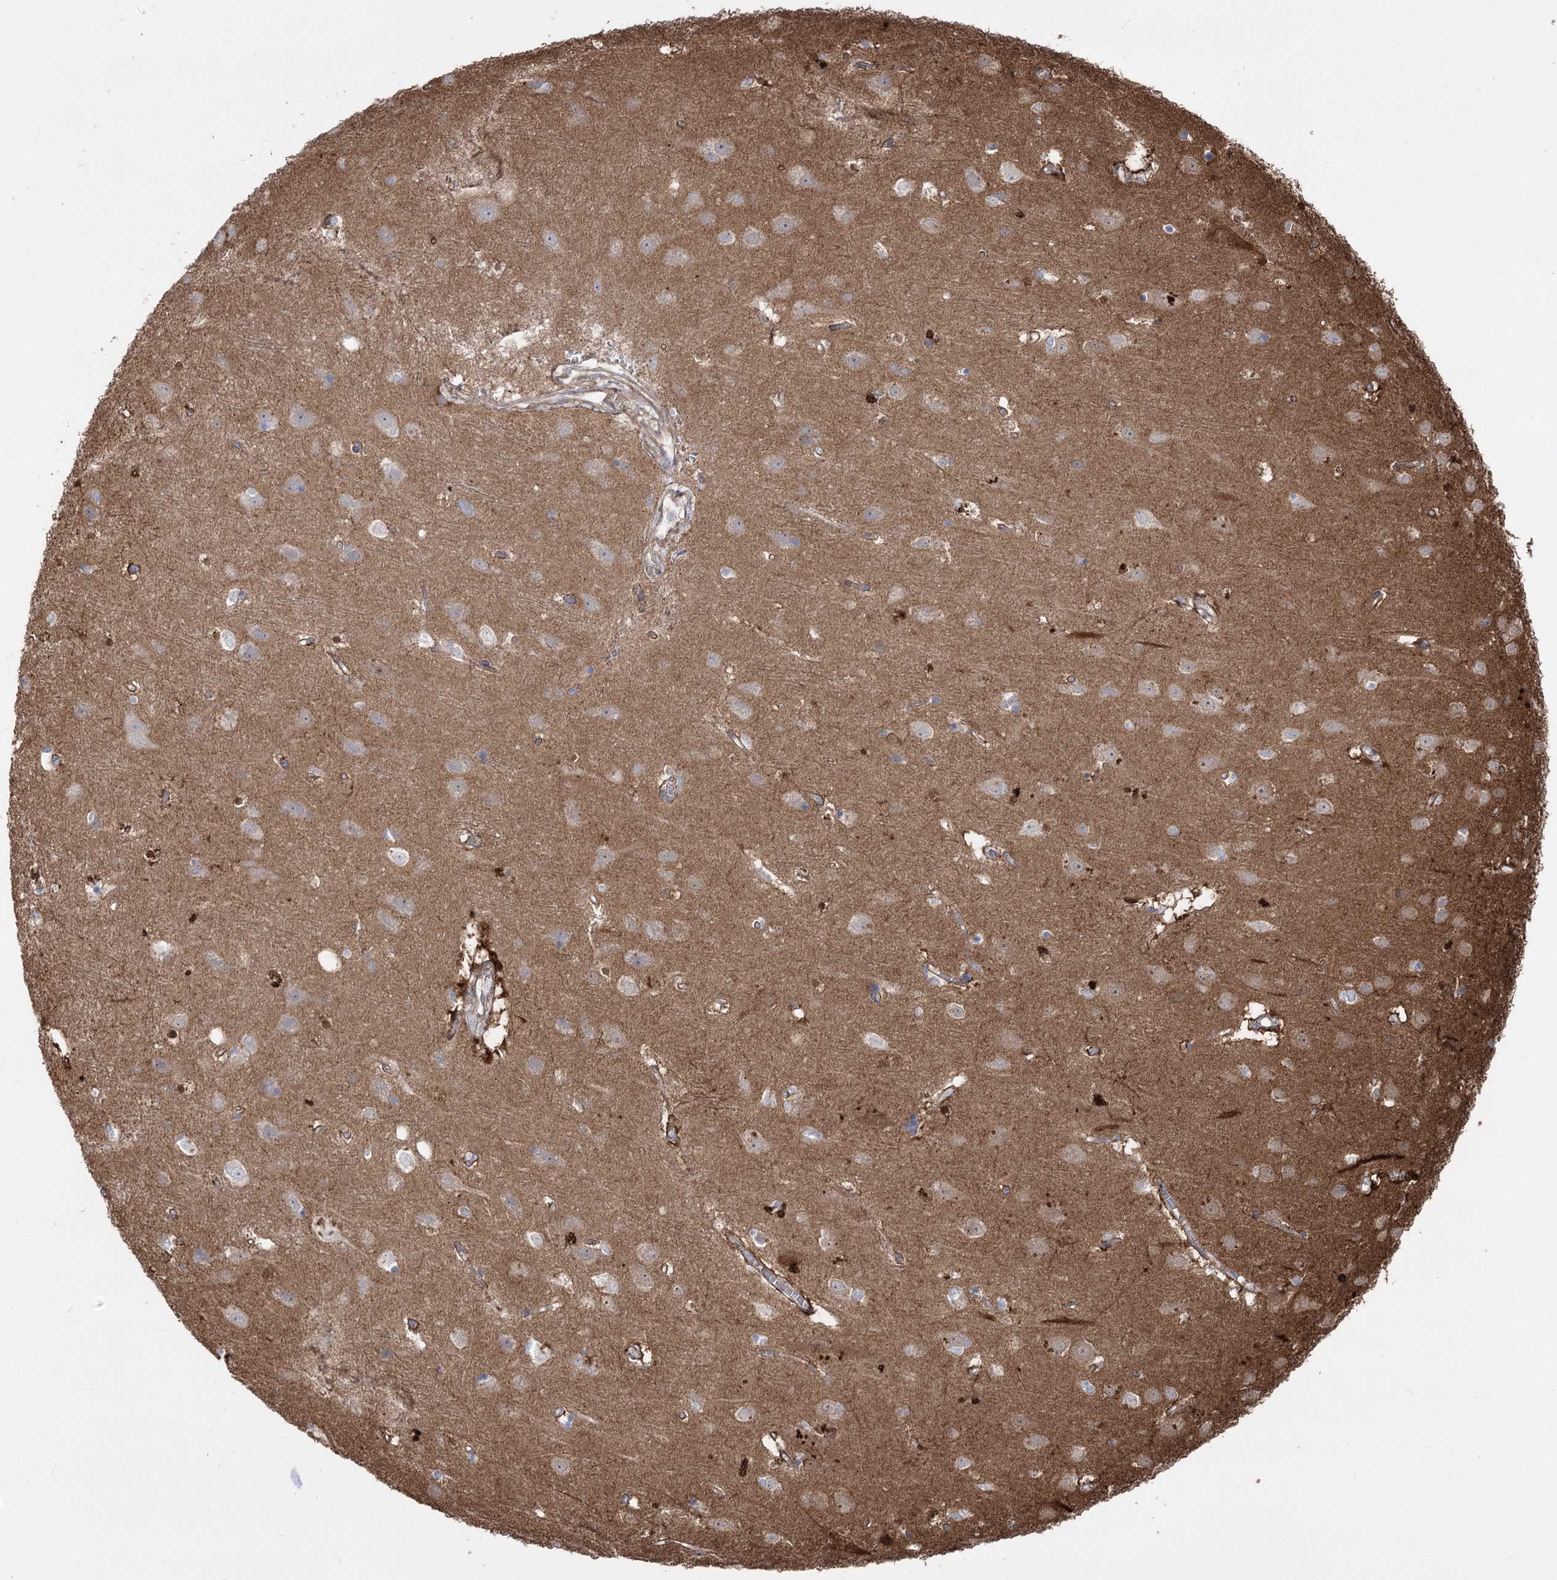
{"staining": {"intensity": "negative", "quantity": "none", "location": "none"}, "tissue": "cerebral cortex", "cell_type": "Endothelial cells", "image_type": "normal", "snomed": [{"axis": "morphology", "description": "Normal tissue, NOS"}, {"axis": "topography", "description": "Cerebral cortex"}], "caption": "Immunohistochemistry photomicrograph of unremarkable human cerebral cortex stained for a protein (brown), which displays no staining in endothelial cells. Brightfield microscopy of immunohistochemistry stained with DAB (3,3'-diaminobenzidine) (brown) and hematoxylin (blue), captured at high magnification.", "gene": "PLEKHA5", "patient": {"sex": "male", "age": 54}}